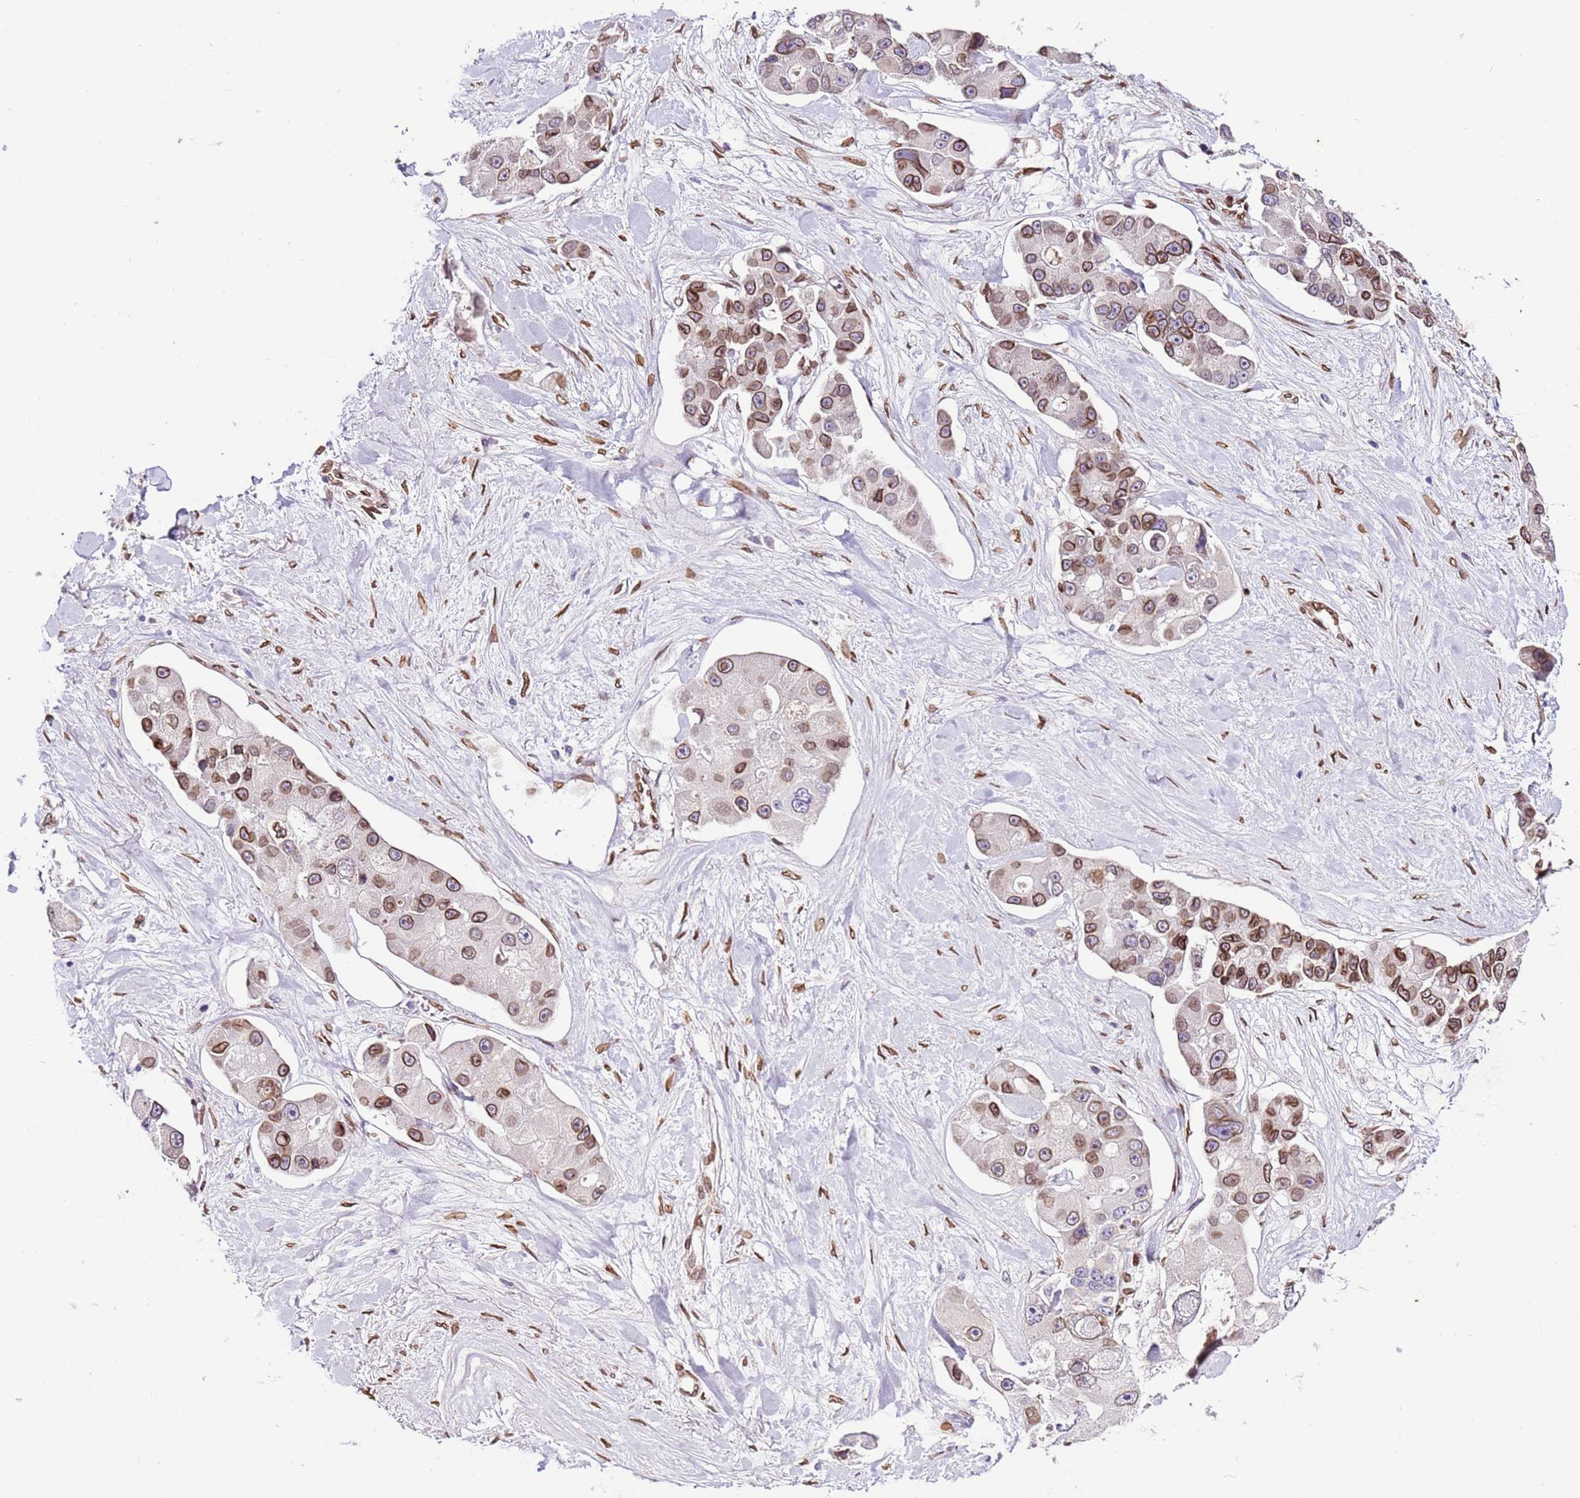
{"staining": {"intensity": "moderate", "quantity": ">75%", "location": "cytoplasmic/membranous,nuclear"}, "tissue": "lung cancer", "cell_type": "Tumor cells", "image_type": "cancer", "snomed": [{"axis": "morphology", "description": "Adenocarcinoma, NOS"}, {"axis": "topography", "description": "Lung"}], "caption": "Protein staining exhibits moderate cytoplasmic/membranous and nuclear positivity in about >75% of tumor cells in lung cancer.", "gene": "TMEM47", "patient": {"sex": "female", "age": 54}}